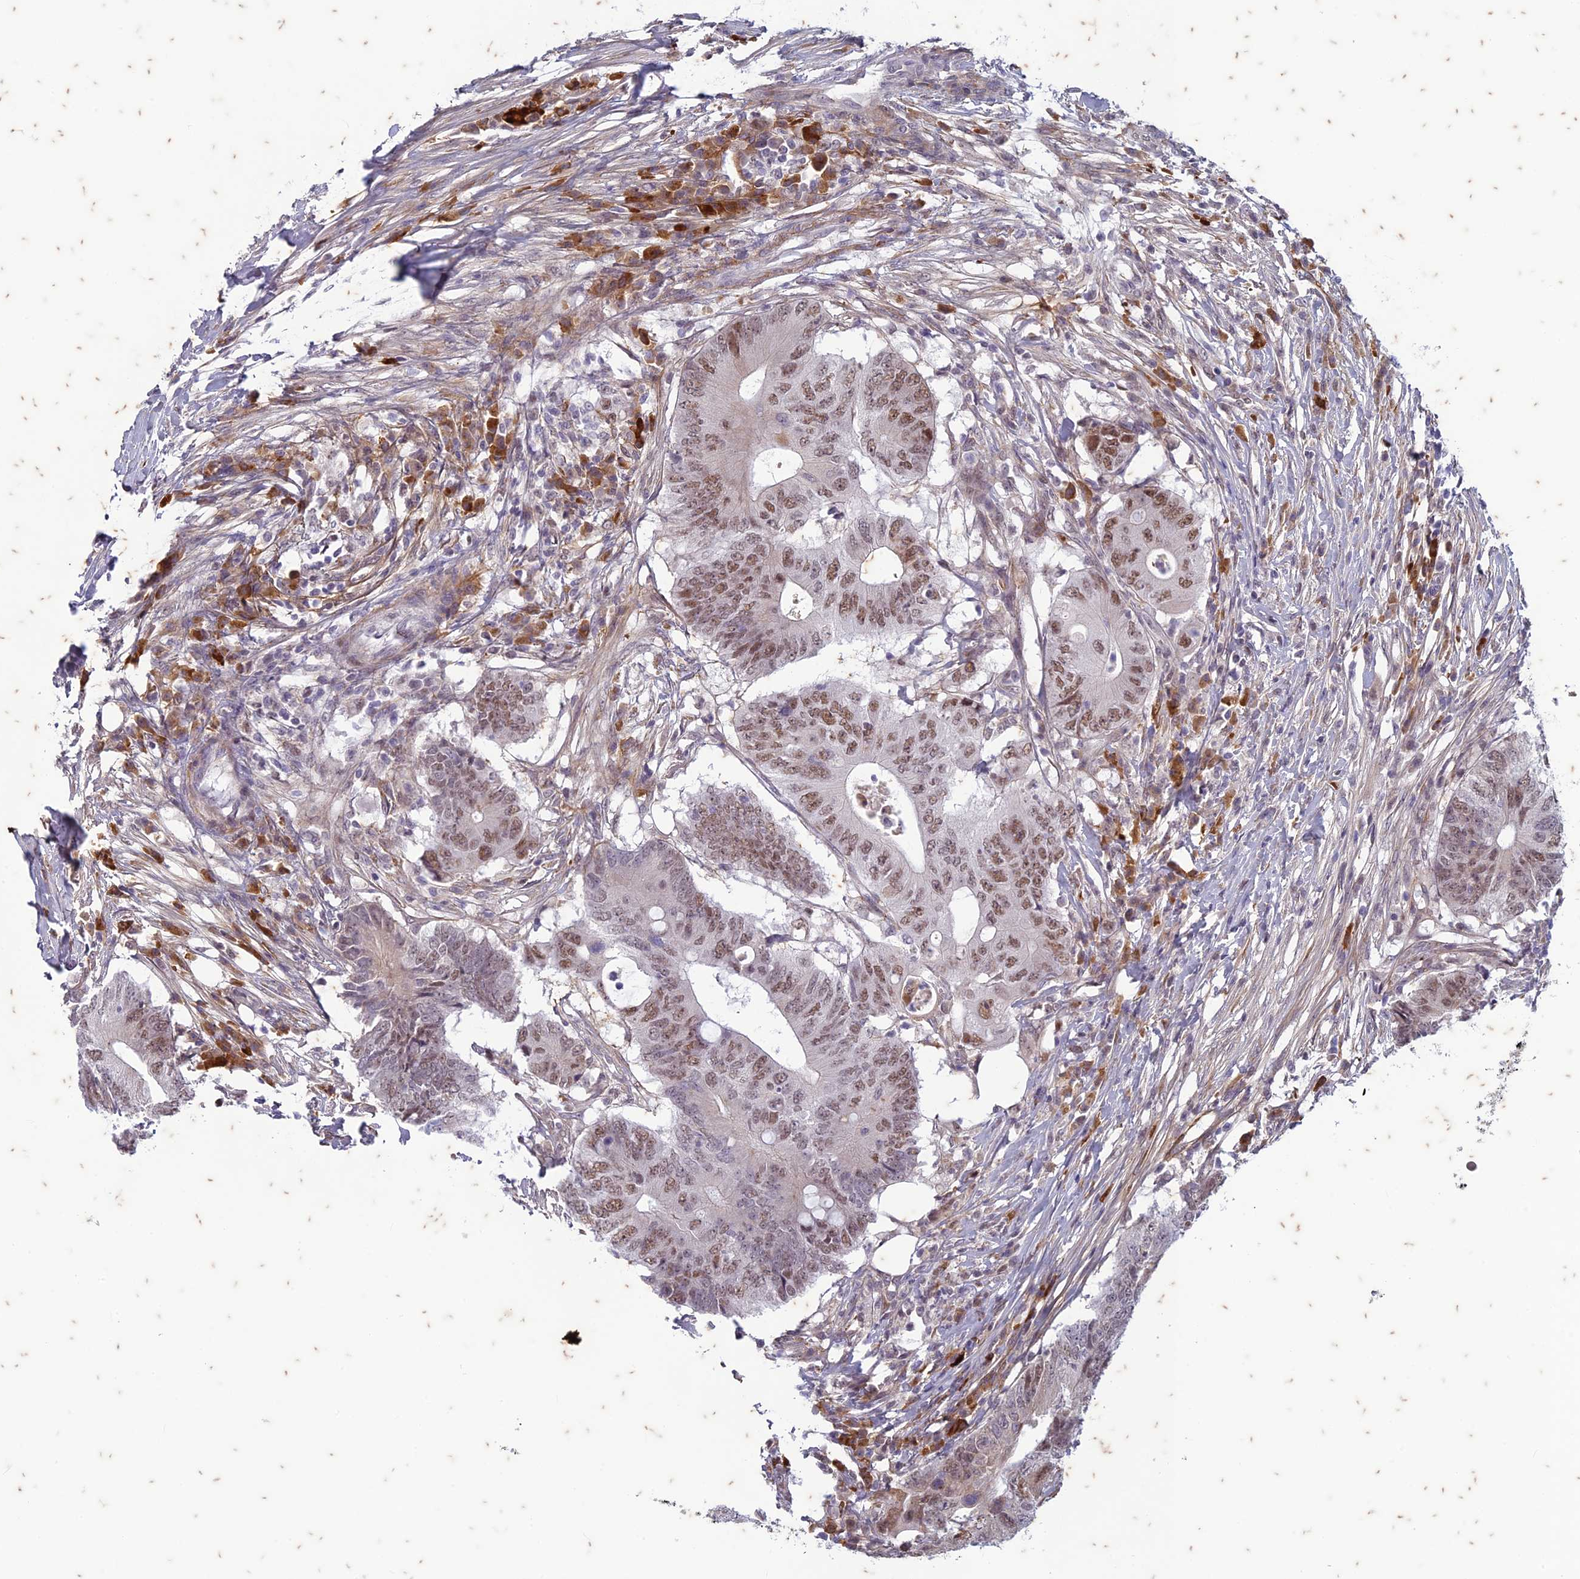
{"staining": {"intensity": "moderate", "quantity": "25%-75%", "location": "nuclear"}, "tissue": "colorectal cancer", "cell_type": "Tumor cells", "image_type": "cancer", "snomed": [{"axis": "morphology", "description": "Adenocarcinoma, NOS"}, {"axis": "topography", "description": "Colon"}], "caption": "Human colorectal adenocarcinoma stained with a protein marker displays moderate staining in tumor cells.", "gene": "PABPN1L", "patient": {"sex": "male", "age": 71}}